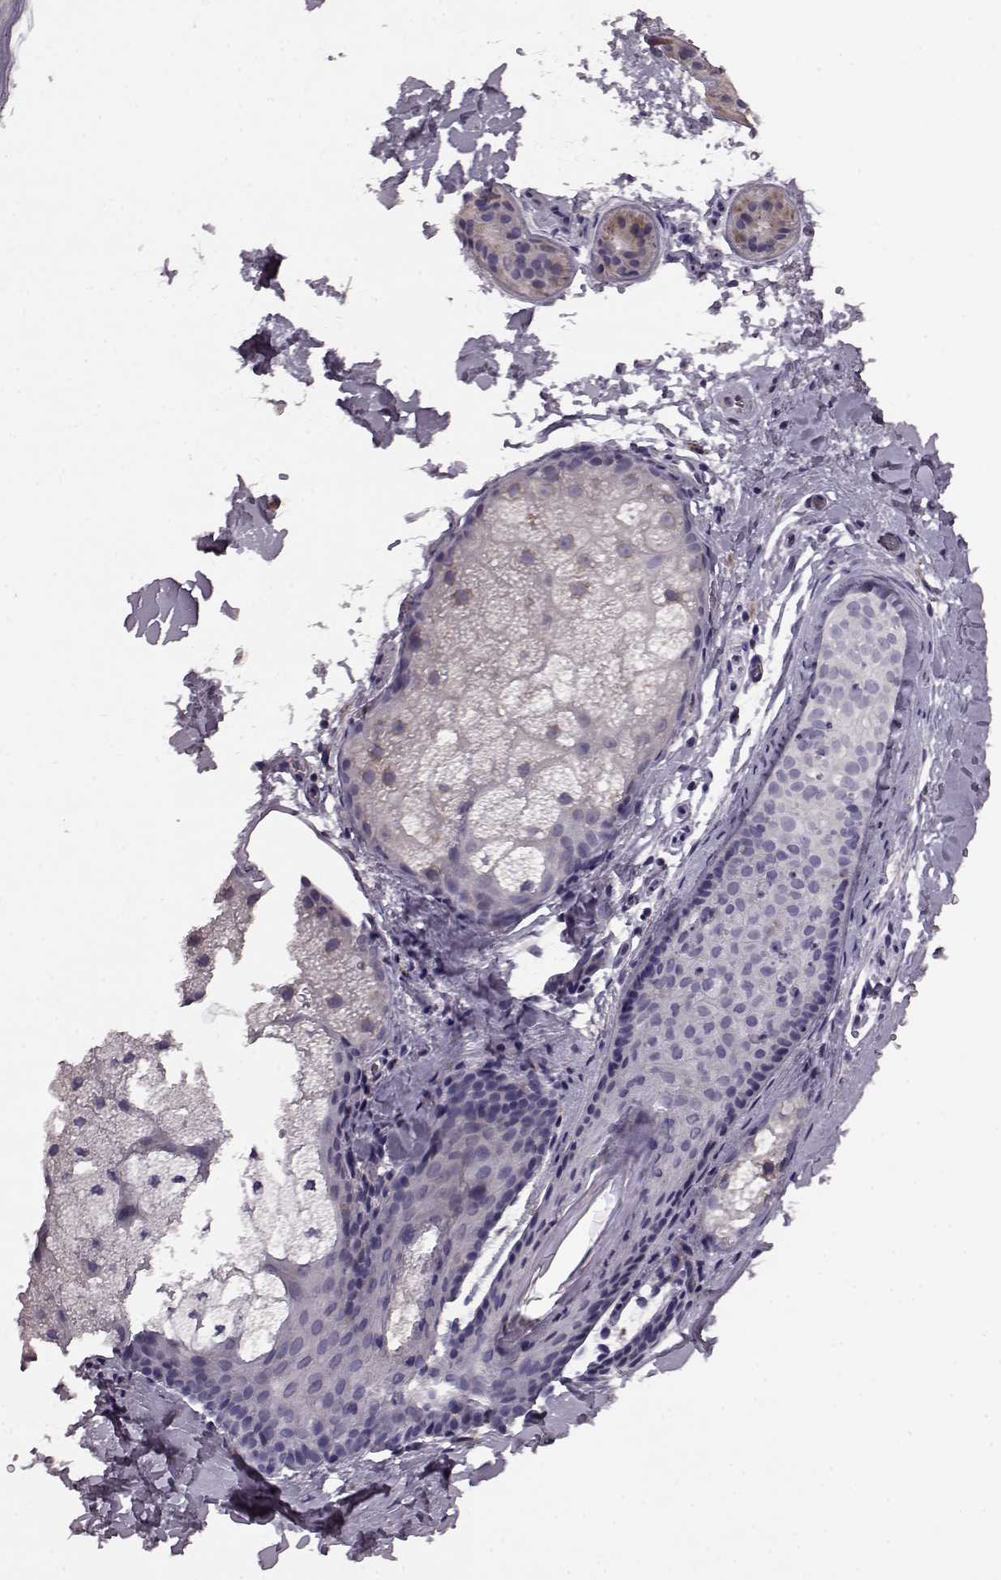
{"staining": {"intensity": "negative", "quantity": "none", "location": "none"}, "tissue": "skin cancer", "cell_type": "Tumor cells", "image_type": "cancer", "snomed": [{"axis": "morphology", "description": "Normal tissue, NOS"}, {"axis": "morphology", "description": "Basal cell carcinoma"}, {"axis": "topography", "description": "Skin"}], "caption": "There is no significant positivity in tumor cells of basal cell carcinoma (skin).", "gene": "SLC52A3", "patient": {"sex": "male", "age": 46}}